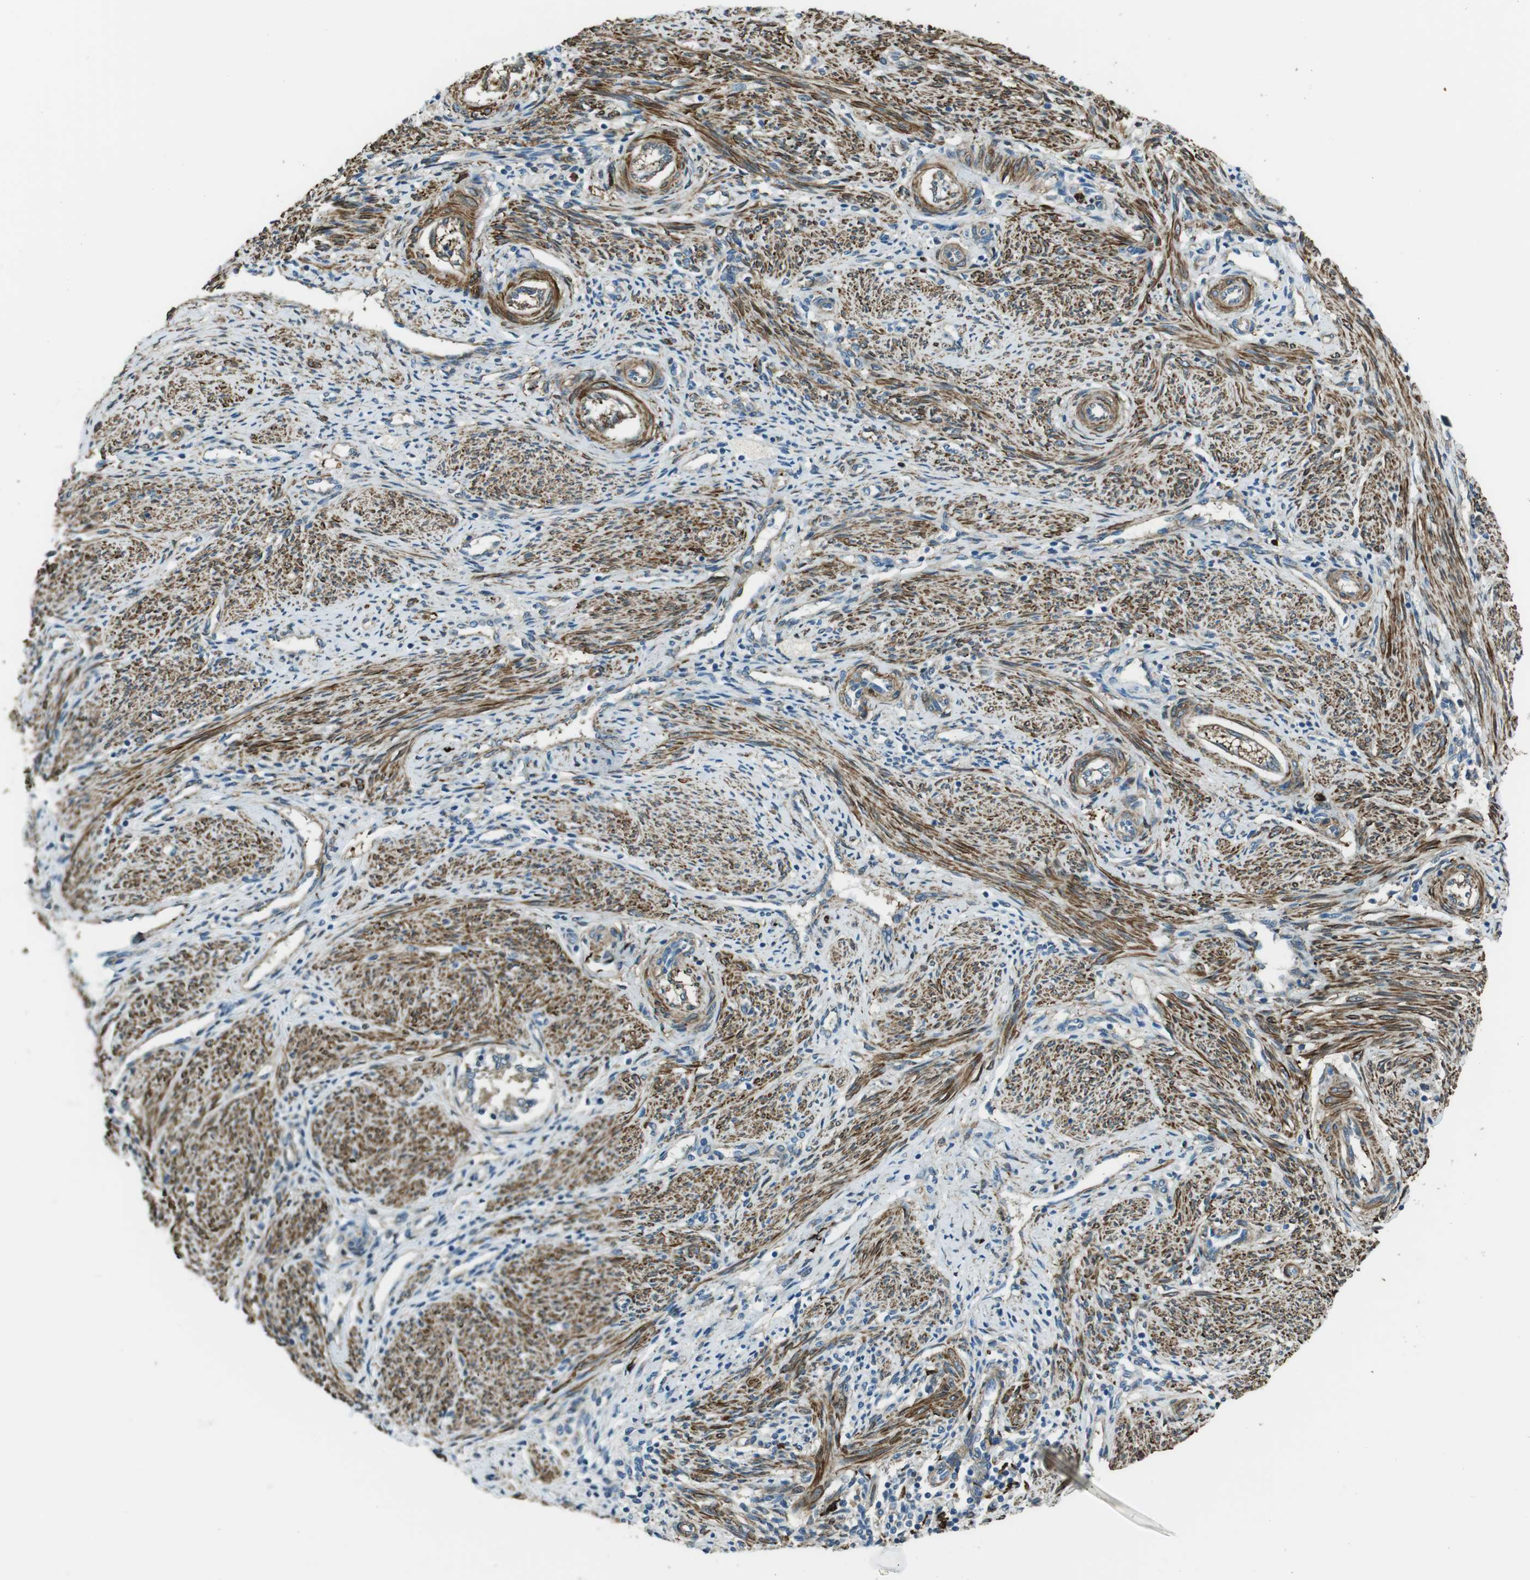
{"staining": {"intensity": "moderate", "quantity": ">75%", "location": "cytoplasmic/membranous"}, "tissue": "endometrium", "cell_type": "Cells in endometrial stroma", "image_type": "normal", "snomed": [{"axis": "morphology", "description": "Normal tissue, NOS"}, {"axis": "topography", "description": "Endometrium"}], "caption": "The micrograph displays staining of normal endometrium, revealing moderate cytoplasmic/membranous protein positivity (brown color) within cells in endometrial stroma. (Brightfield microscopy of DAB IHC at high magnification).", "gene": "SFT2D1", "patient": {"sex": "female", "age": 42}}